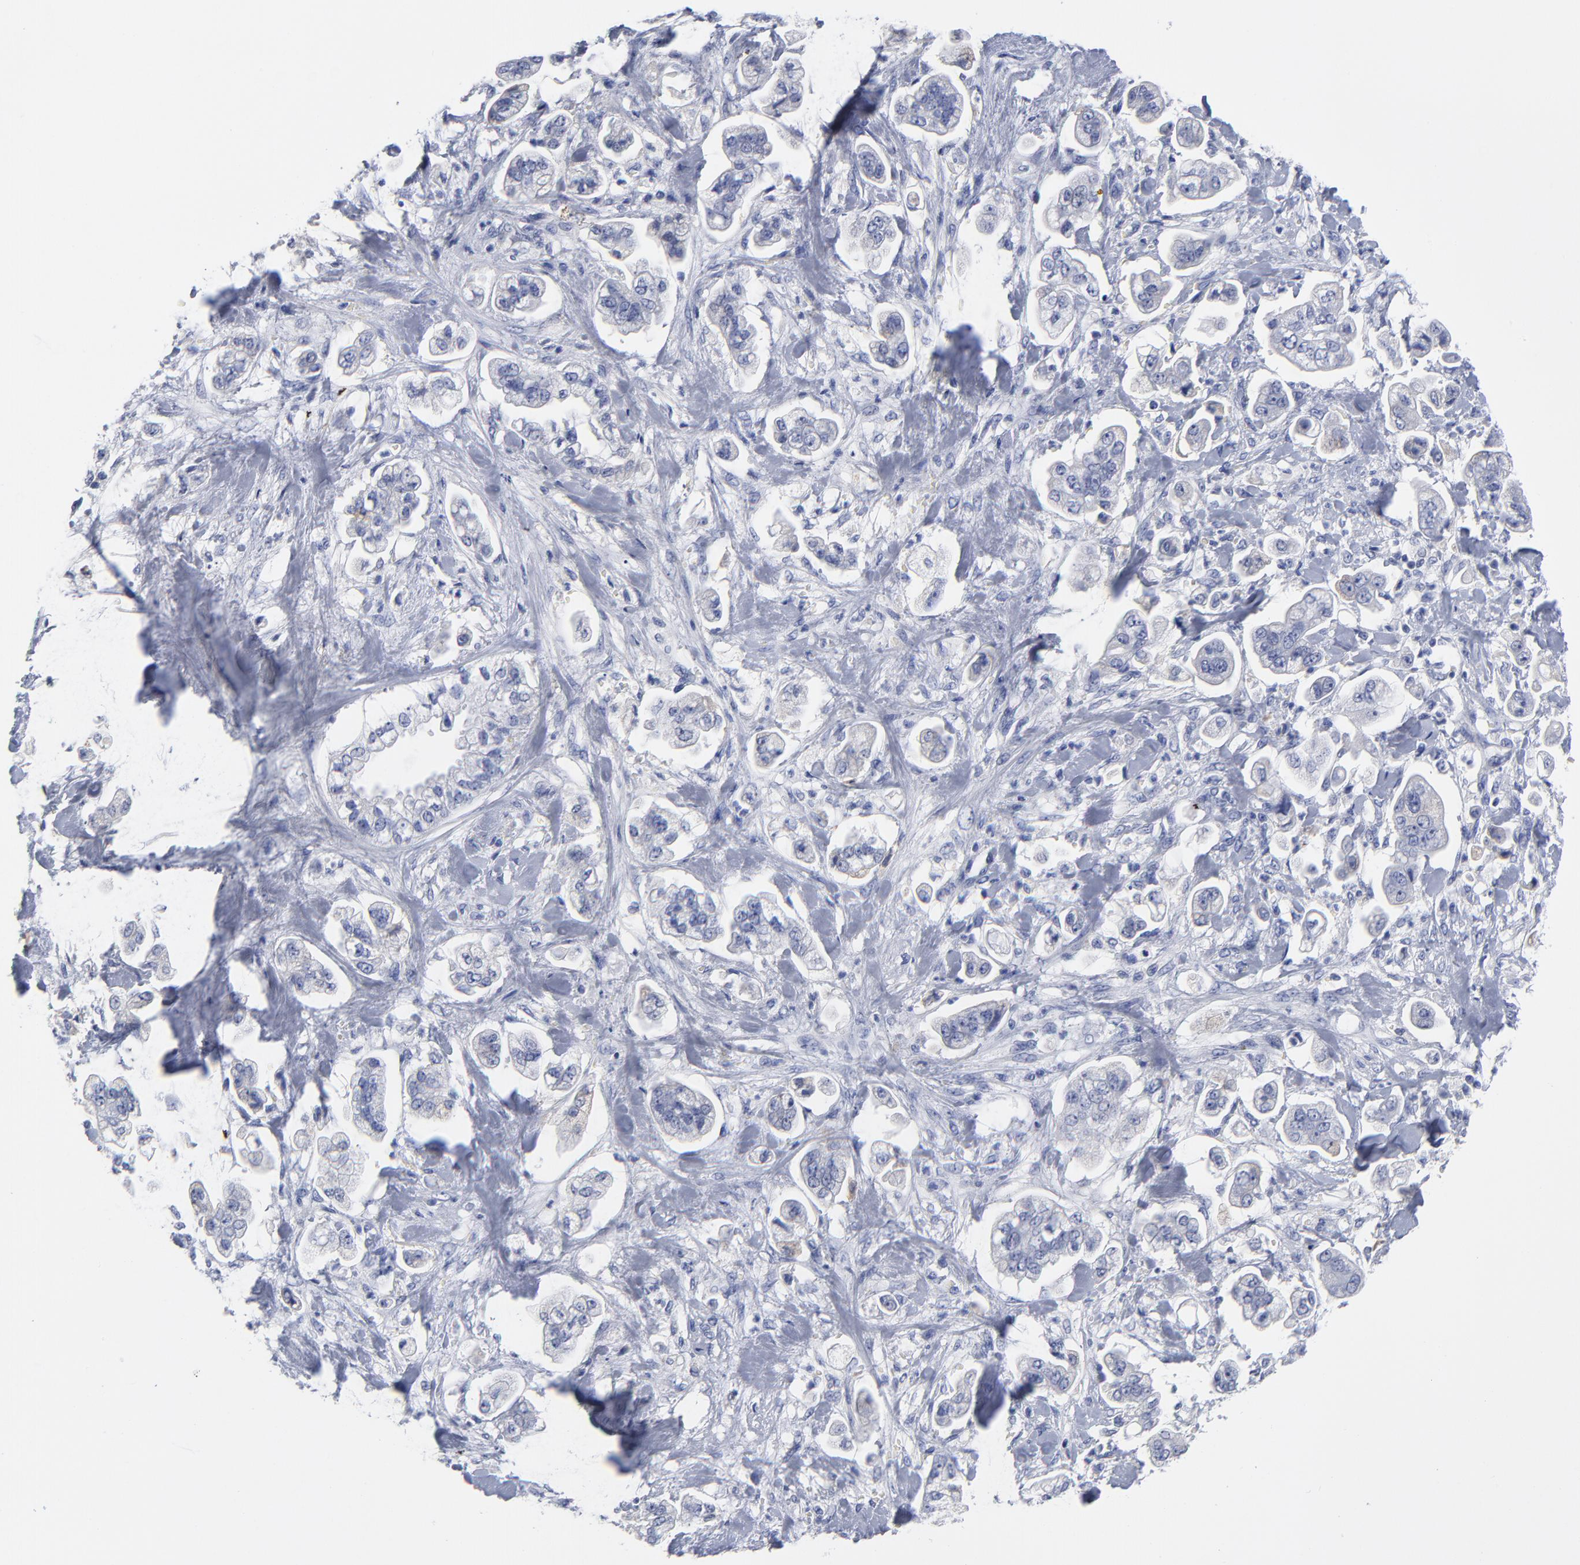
{"staining": {"intensity": "negative", "quantity": "none", "location": "none"}, "tissue": "stomach cancer", "cell_type": "Tumor cells", "image_type": "cancer", "snomed": [{"axis": "morphology", "description": "Adenocarcinoma, NOS"}, {"axis": "topography", "description": "Stomach"}], "caption": "IHC photomicrograph of stomach cancer stained for a protein (brown), which shows no staining in tumor cells.", "gene": "PTP4A1", "patient": {"sex": "male", "age": 62}}